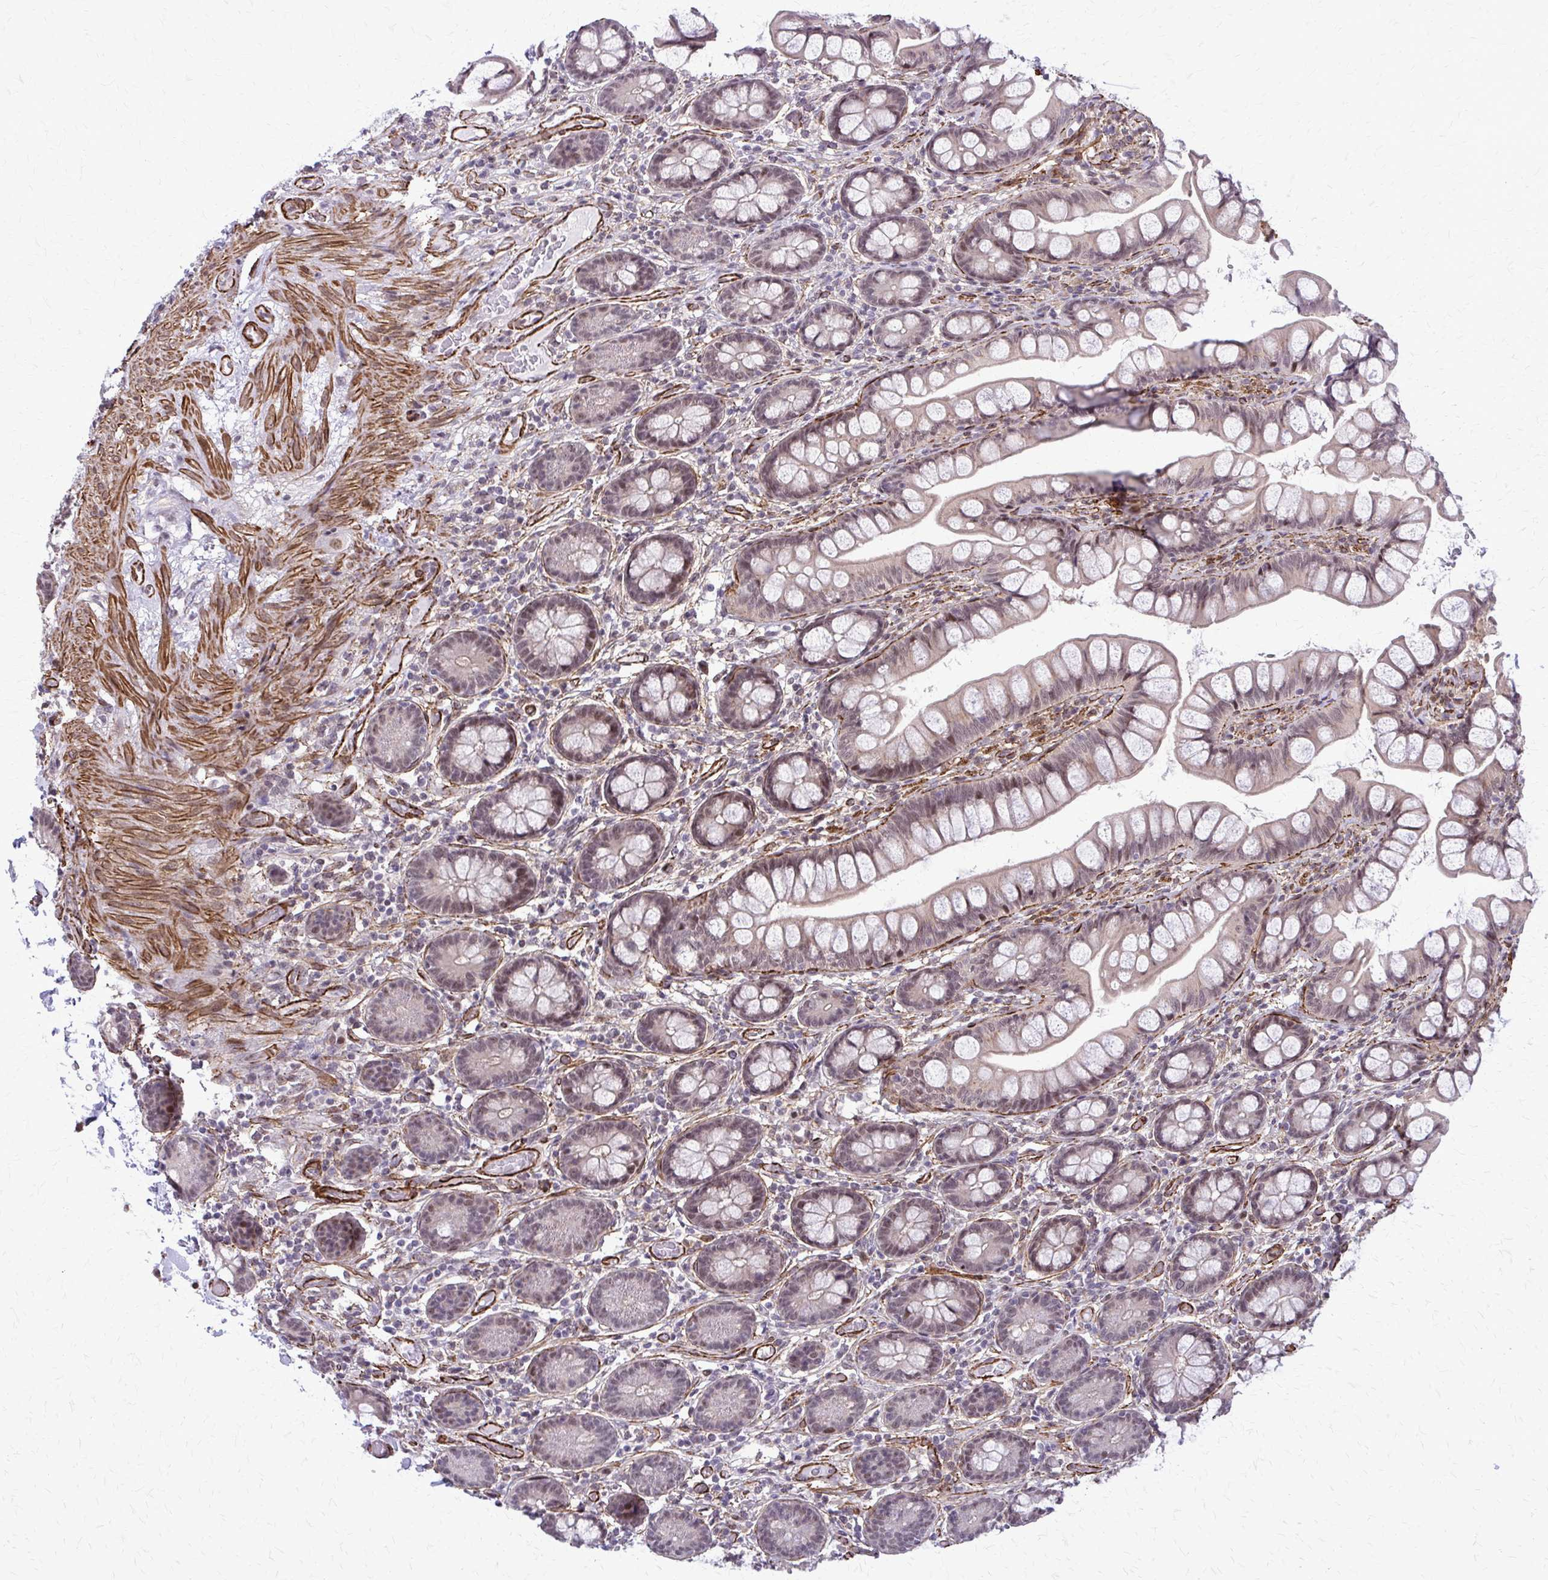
{"staining": {"intensity": "weak", "quantity": "25%-75%", "location": "cytoplasmic/membranous,nuclear"}, "tissue": "small intestine", "cell_type": "Glandular cells", "image_type": "normal", "snomed": [{"axis": "morphology", "description": "Normal tissue, NOS"}, {"axis": "topography", "description": "Small intestine"}], "caption": "DAB immunohistochemical staining of normal small intestine shows weak cytoplasmic/membranous,nuclear protein staining in about 25%-75% of glandular cells.", "gene": "NRBF2", "patient": {"sex": "male", "age": 70}}